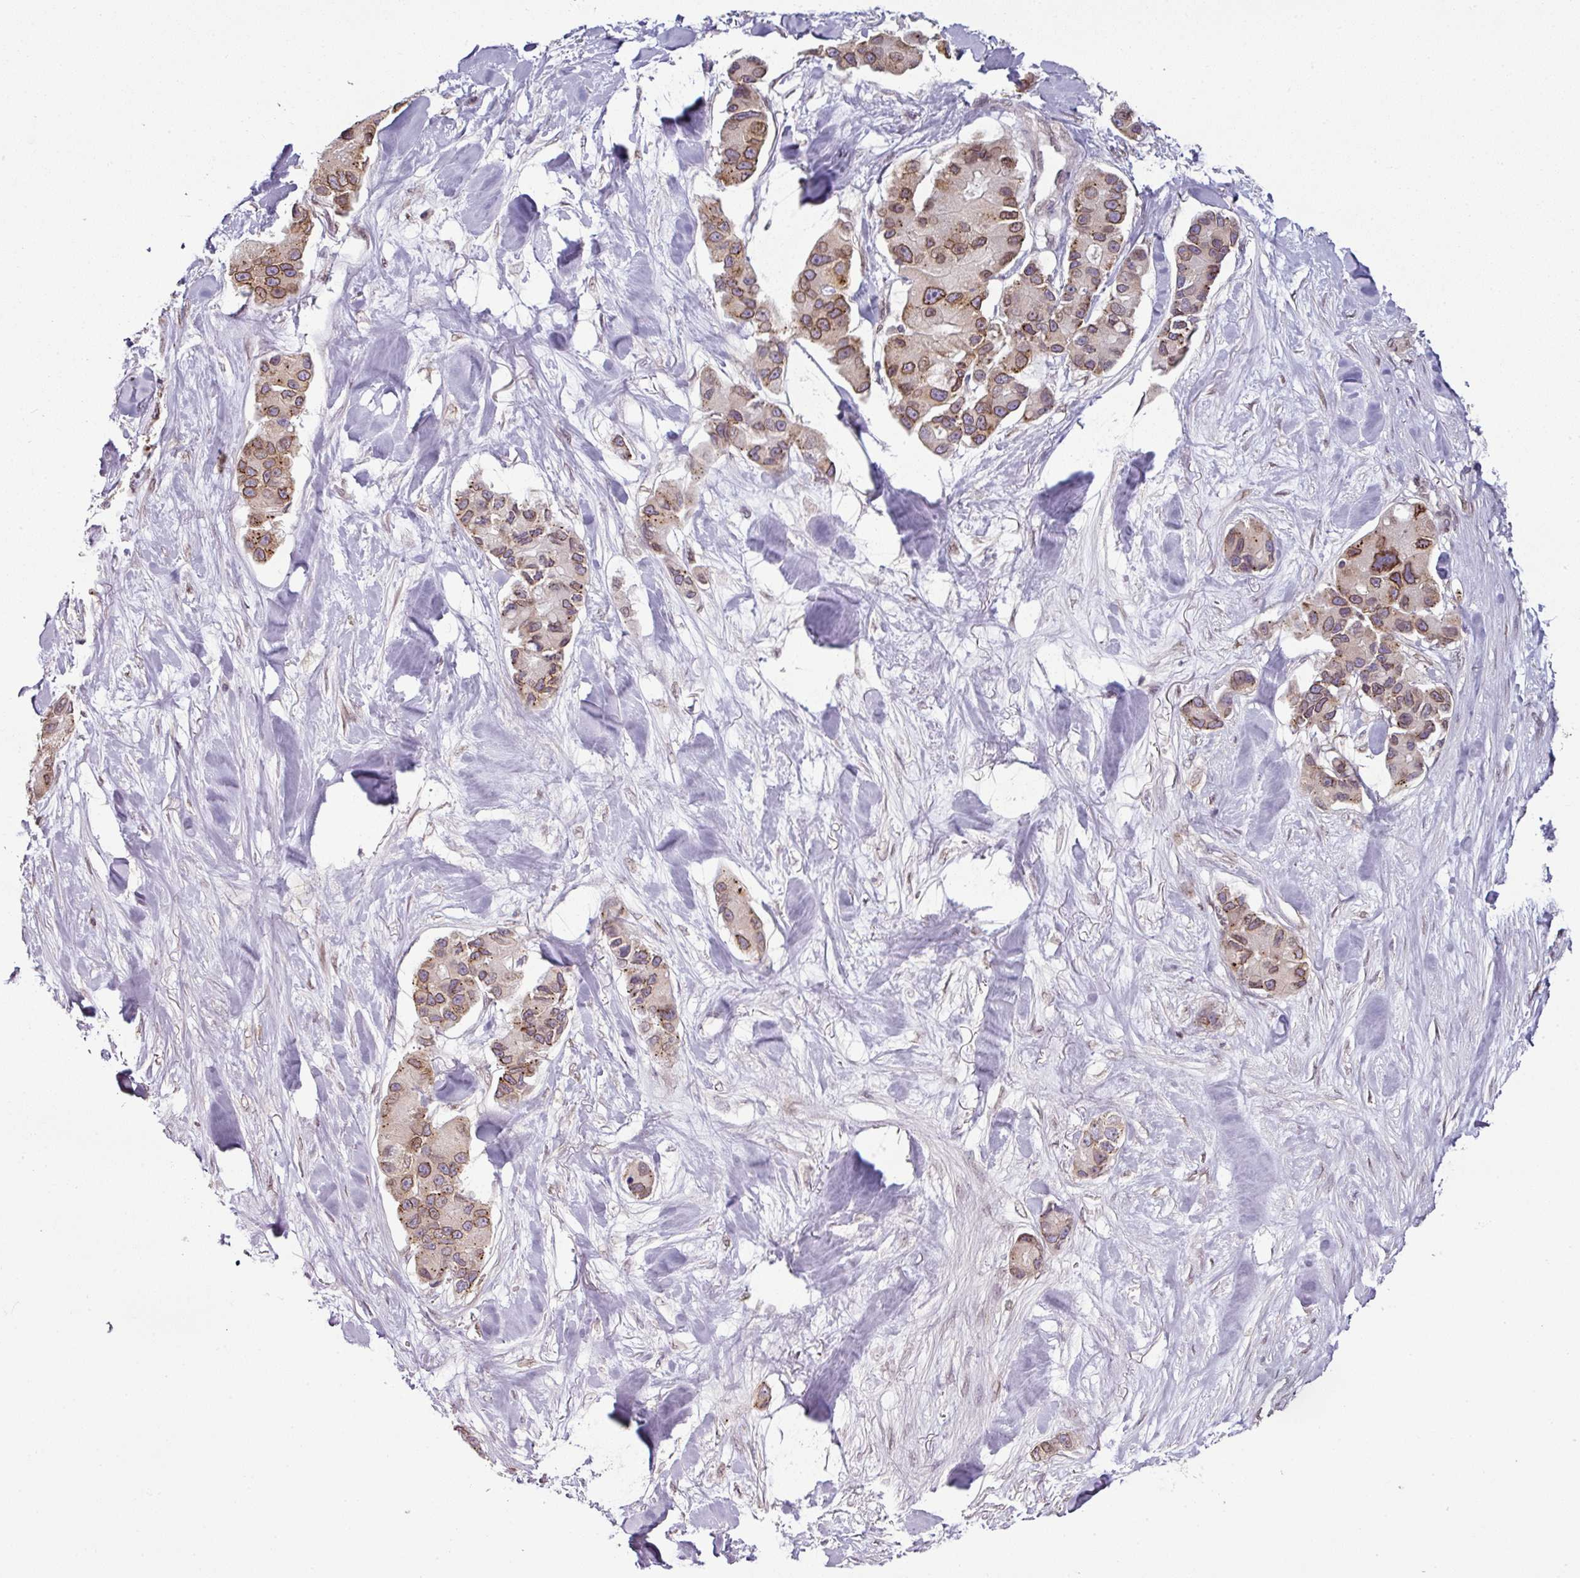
{"staining": {"intensity": "strong", "quantity": ">75%", "location": "cytoplasmic/membranous,nuclear"}, "tissue": "lung cancer", "cell_type": "Tumor cells", "image_type": "cancer", "snomed": [{"axis": "morphology", "description": "Adenocarcinoma, NOS"}, {"axis": "topography", "description": "Lung"}], "caption": "Immunohistochemical staining of human lung cancer (adenocarcinoma) reveals strong cytoplasmic/membranous and nuclear protein staining in about >75% of tumor cells.", "gene": "RANGAP1", "patient": {"sex": "female", "age": 54}}